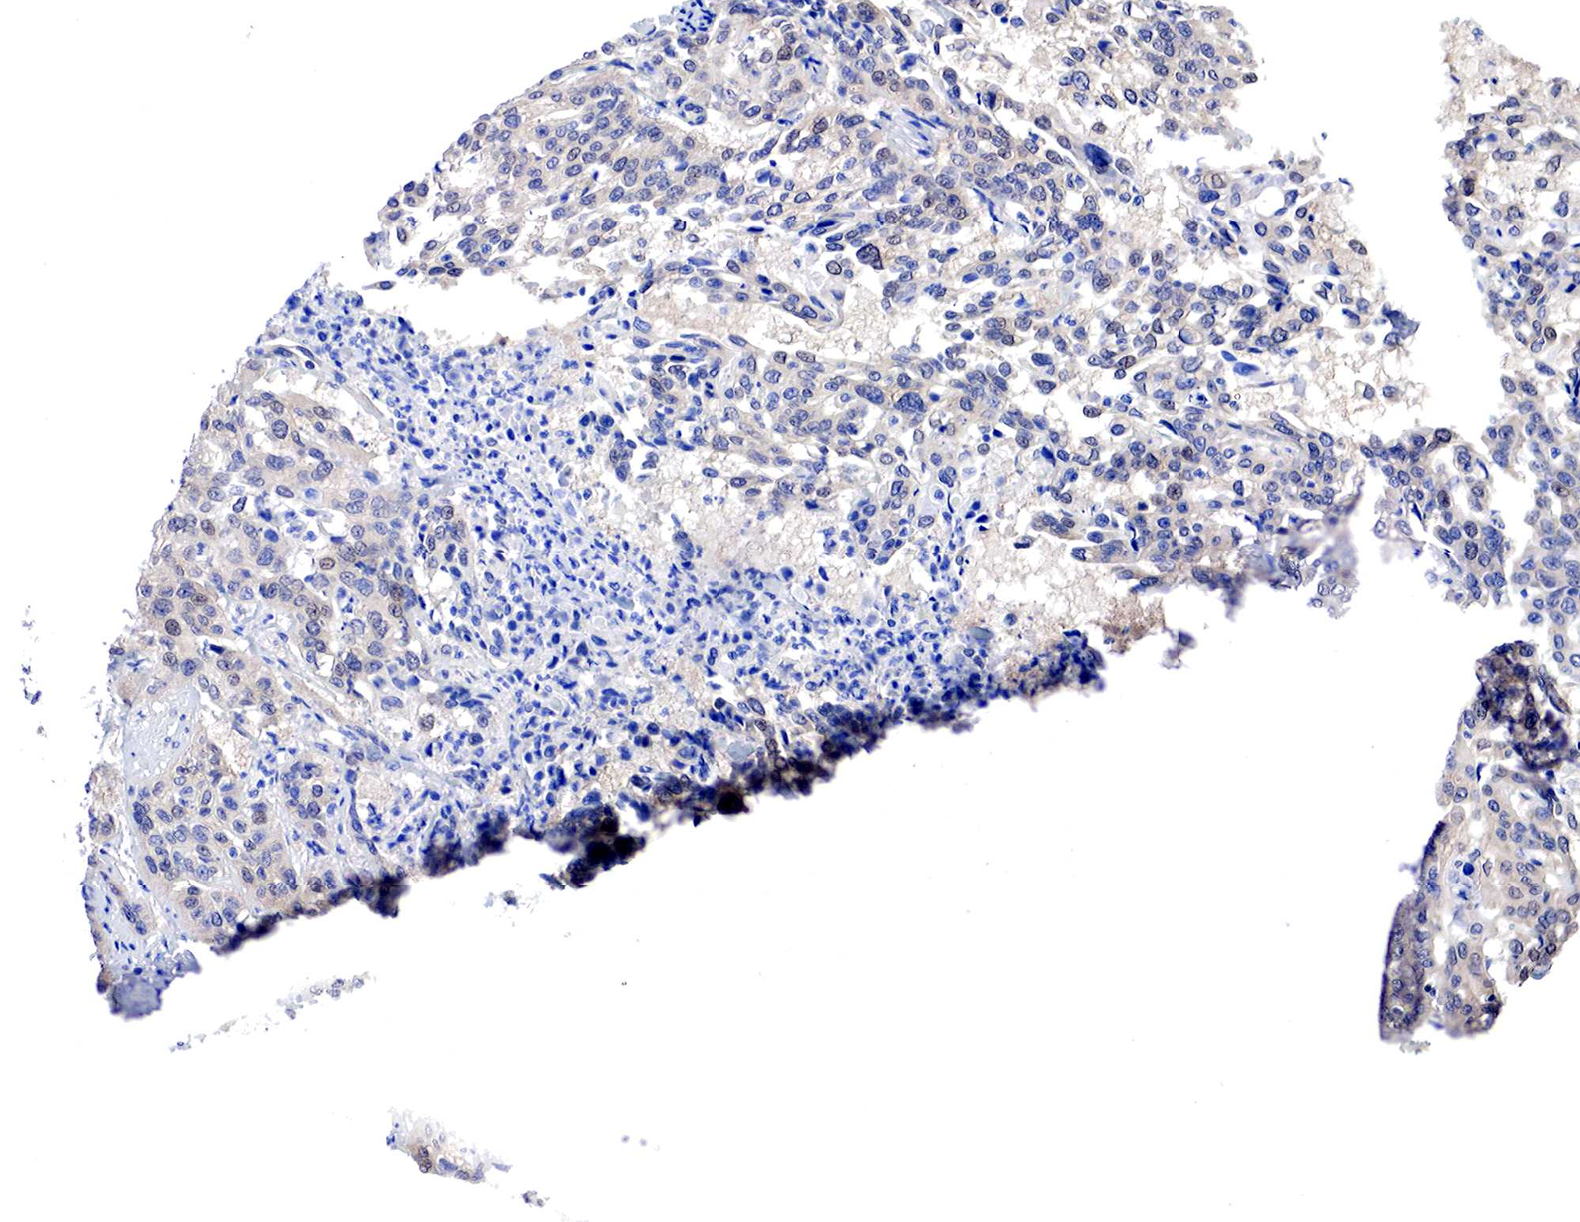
{"staining": {"intensity": "weak", "quantity": "25%-75%", "location": "cytoplasmic/membranous,nuclear"}, "tissue": "cervical cancer", "cell_type": "Tumor cells", "image_type": "cancer", "snomed": [{"axis": "morphology", "description": "Squamous cell carcinoma, NOS"}, {"axis": "topography", "description": "Cervix"}], "caption": "A brown stain highlights weak cytoplasmic/membranous and nuclear positivity of a protein in human squamous cell carcinoma (cervical) tumor cells.", "gene": "PABIR2", "patient": {"sex": "female", "age": 41}}